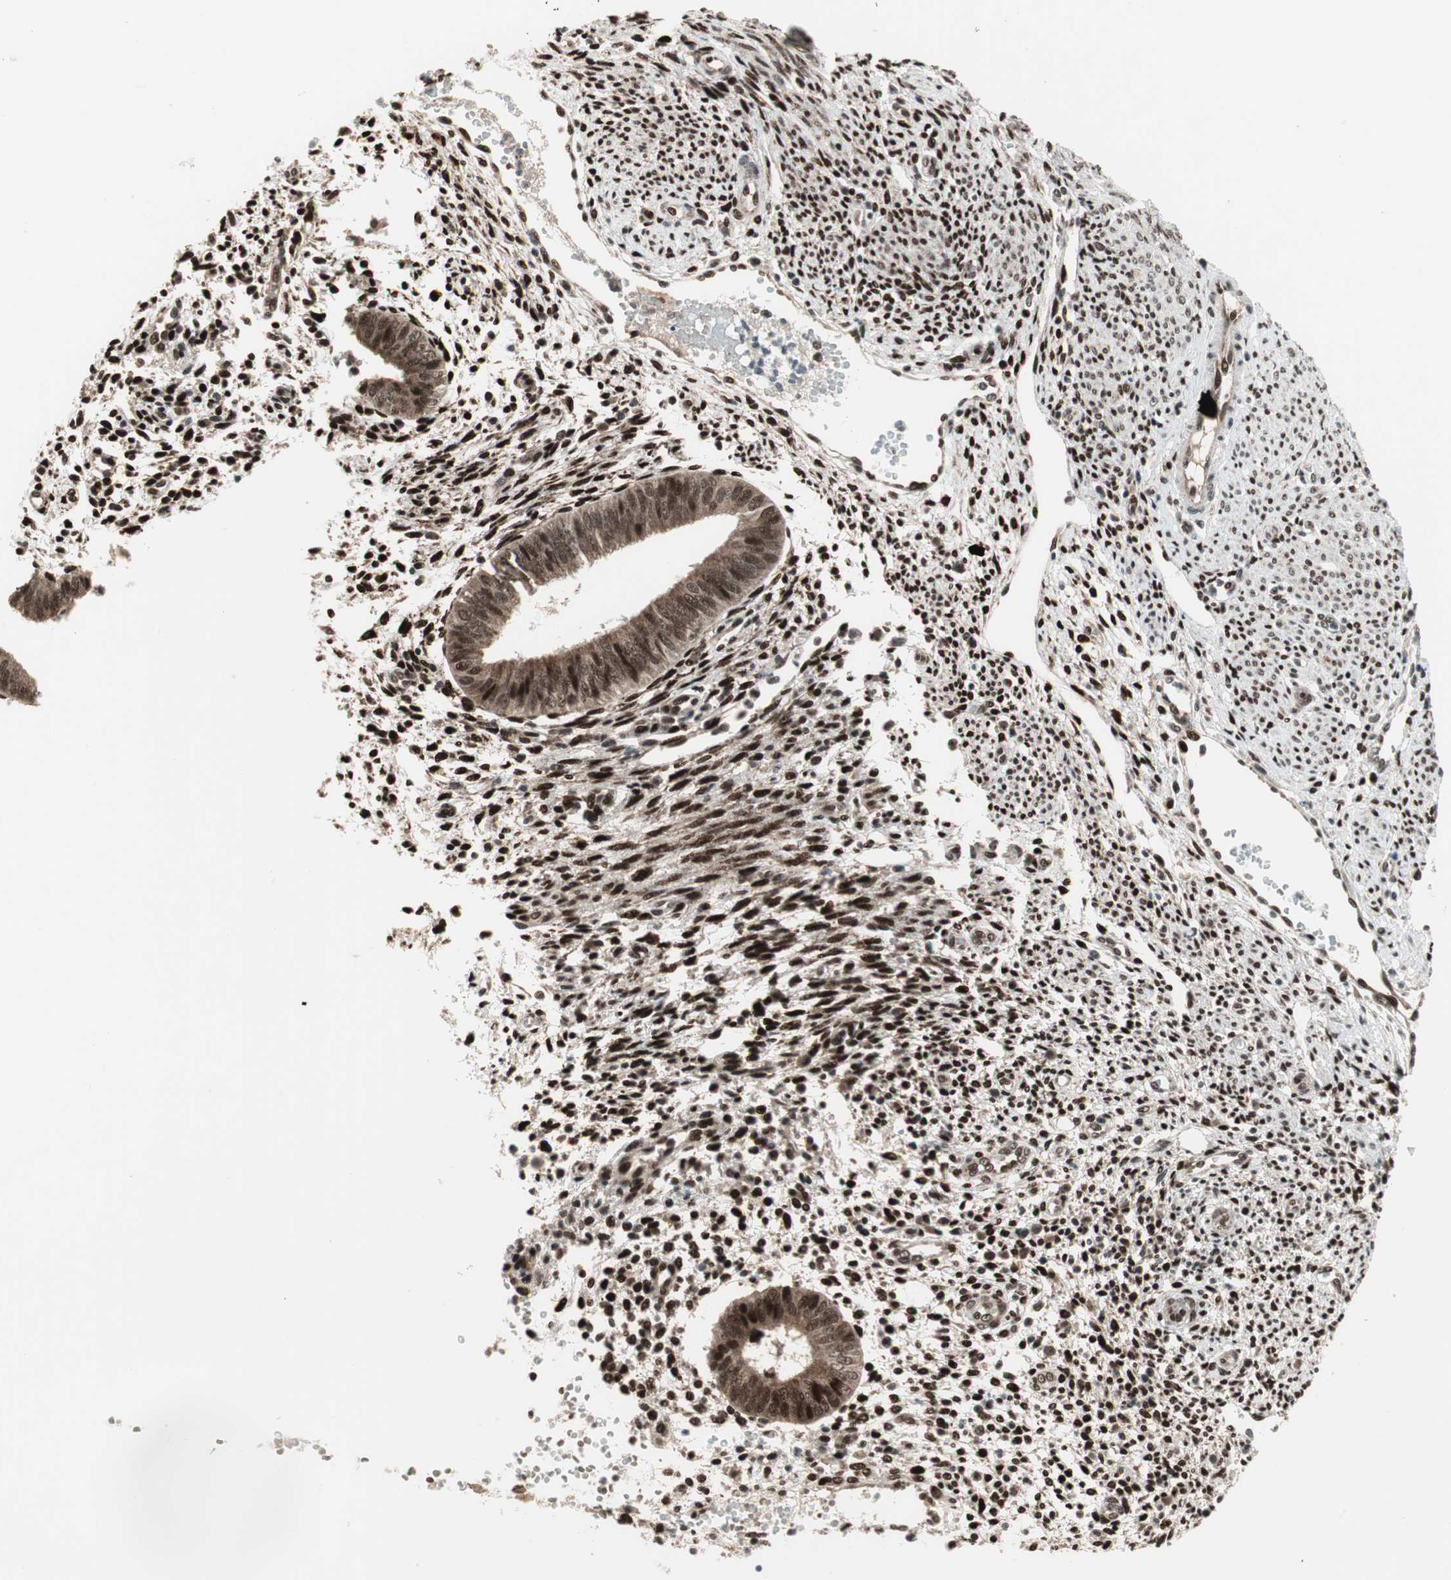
{"staining": {"intensity": "strong", "quantity": ">75%", "location": "nuclear"}, "tissue": "endometrium", "cell_type": "Cells in endometrial stroma", "image_type": "normal", "snomed": [{"axis": "morphology", "description": "Normal tissue, NOS"}, {"axis": "topography", "description": "Endometrium"}], "caption": "Immunohistochemical staining of benign endometrium displays >75% levels of strong nuclear protein staining in approximately >75% of cells in endometrial stroma. (DAB = brown stain, brightfield microscopy at high magnification).", "gene": "TCF12", "patient": {"sex": "female", "age": 35}}